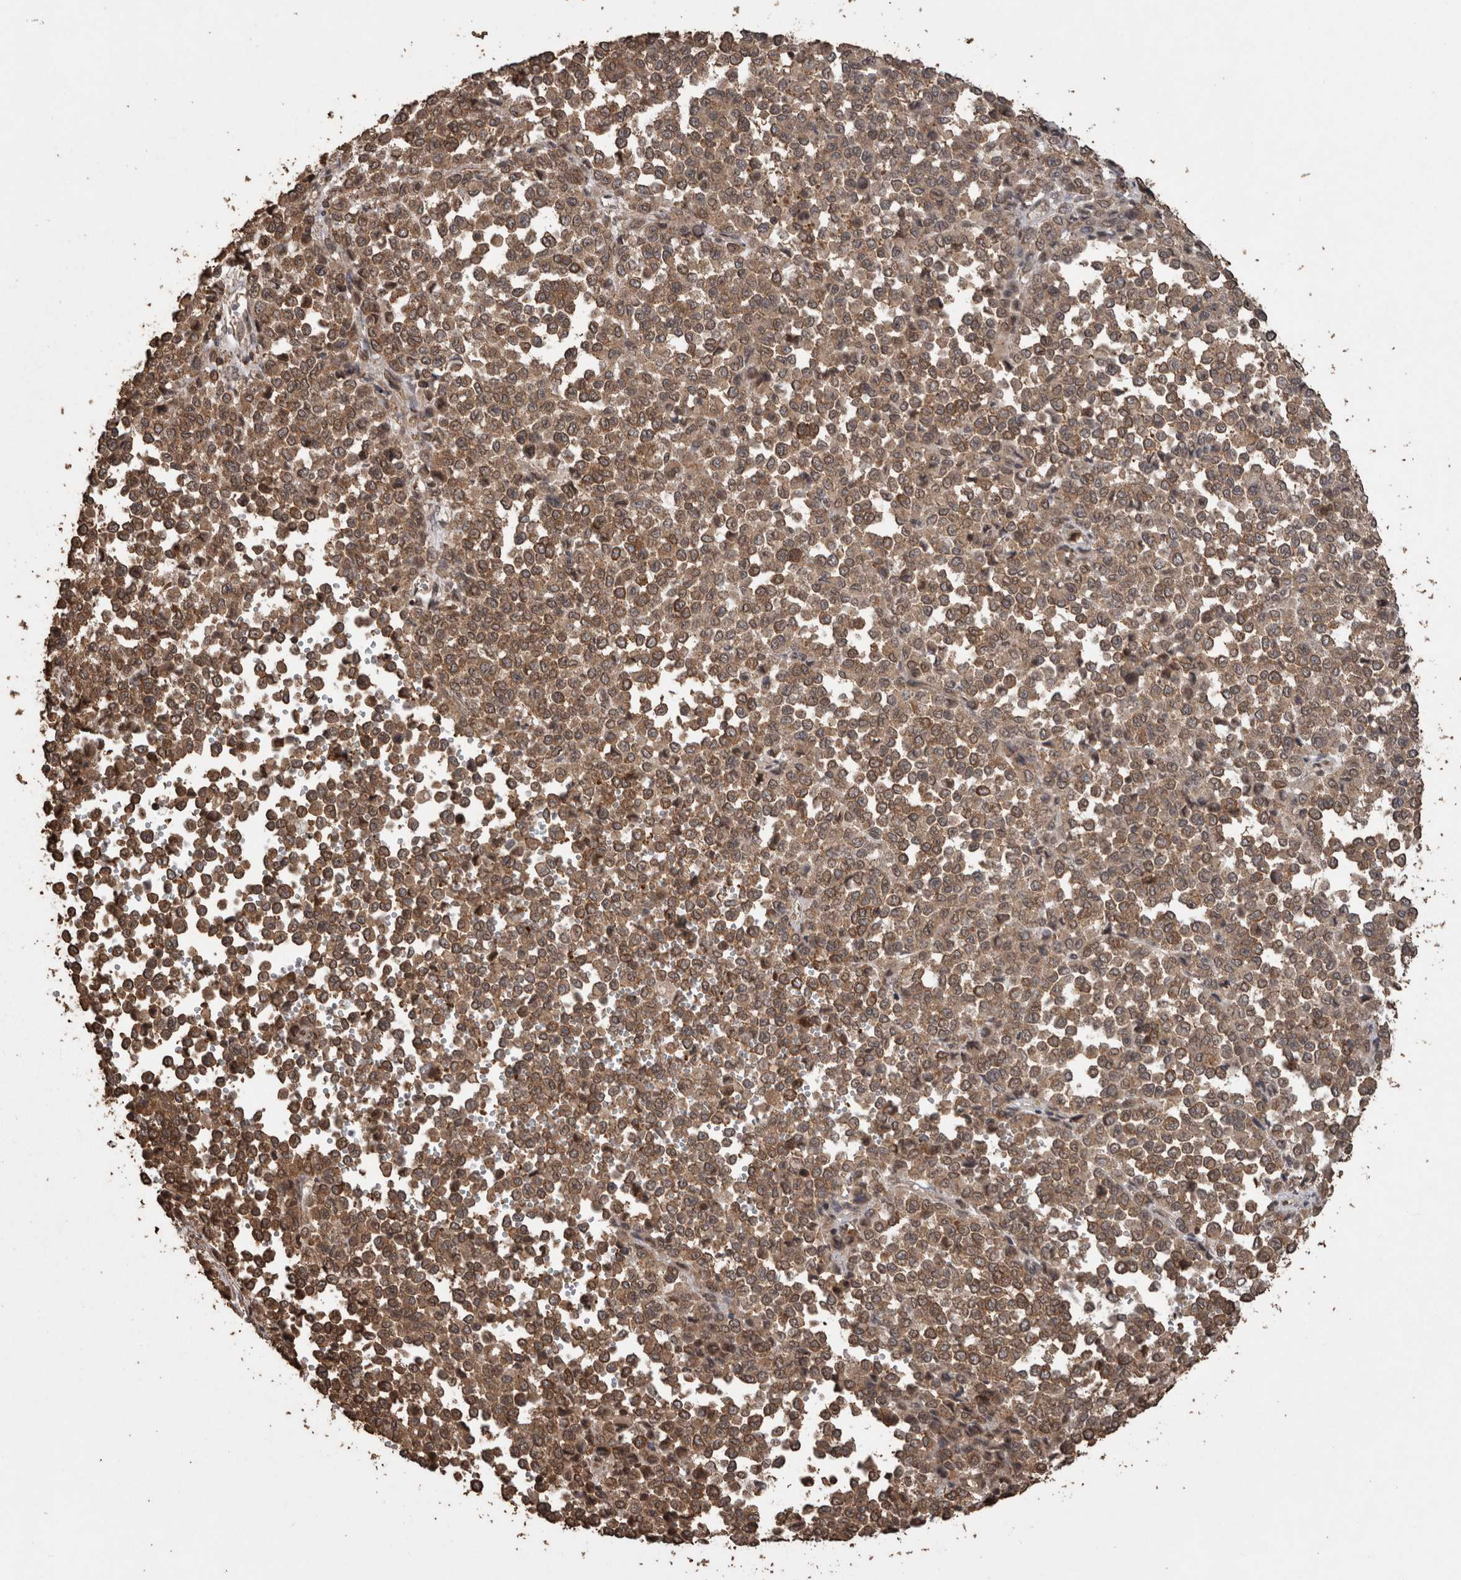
{"staining": {"intensity": "moderate", "quantity": ">75%", "location": "cytoplasmic/membranous"}, "tissue": "melanoma", "cell_type": "Tumor cells", "image_type": "cancer", "snomed": [{"axis": "morphology", "description": "Malignant melanoma, Metastatic site"}, {"axis": "topography", "description": "Pancreas"}], "caption": "There is medium levels of moderate cytoplasmic/membranous positivity in tumor cells of melanoma, as demonstrated by immunohistochemical staining (brown color).", "gene": "PINK1", "patient": {"sex": "female", "age": 30}}